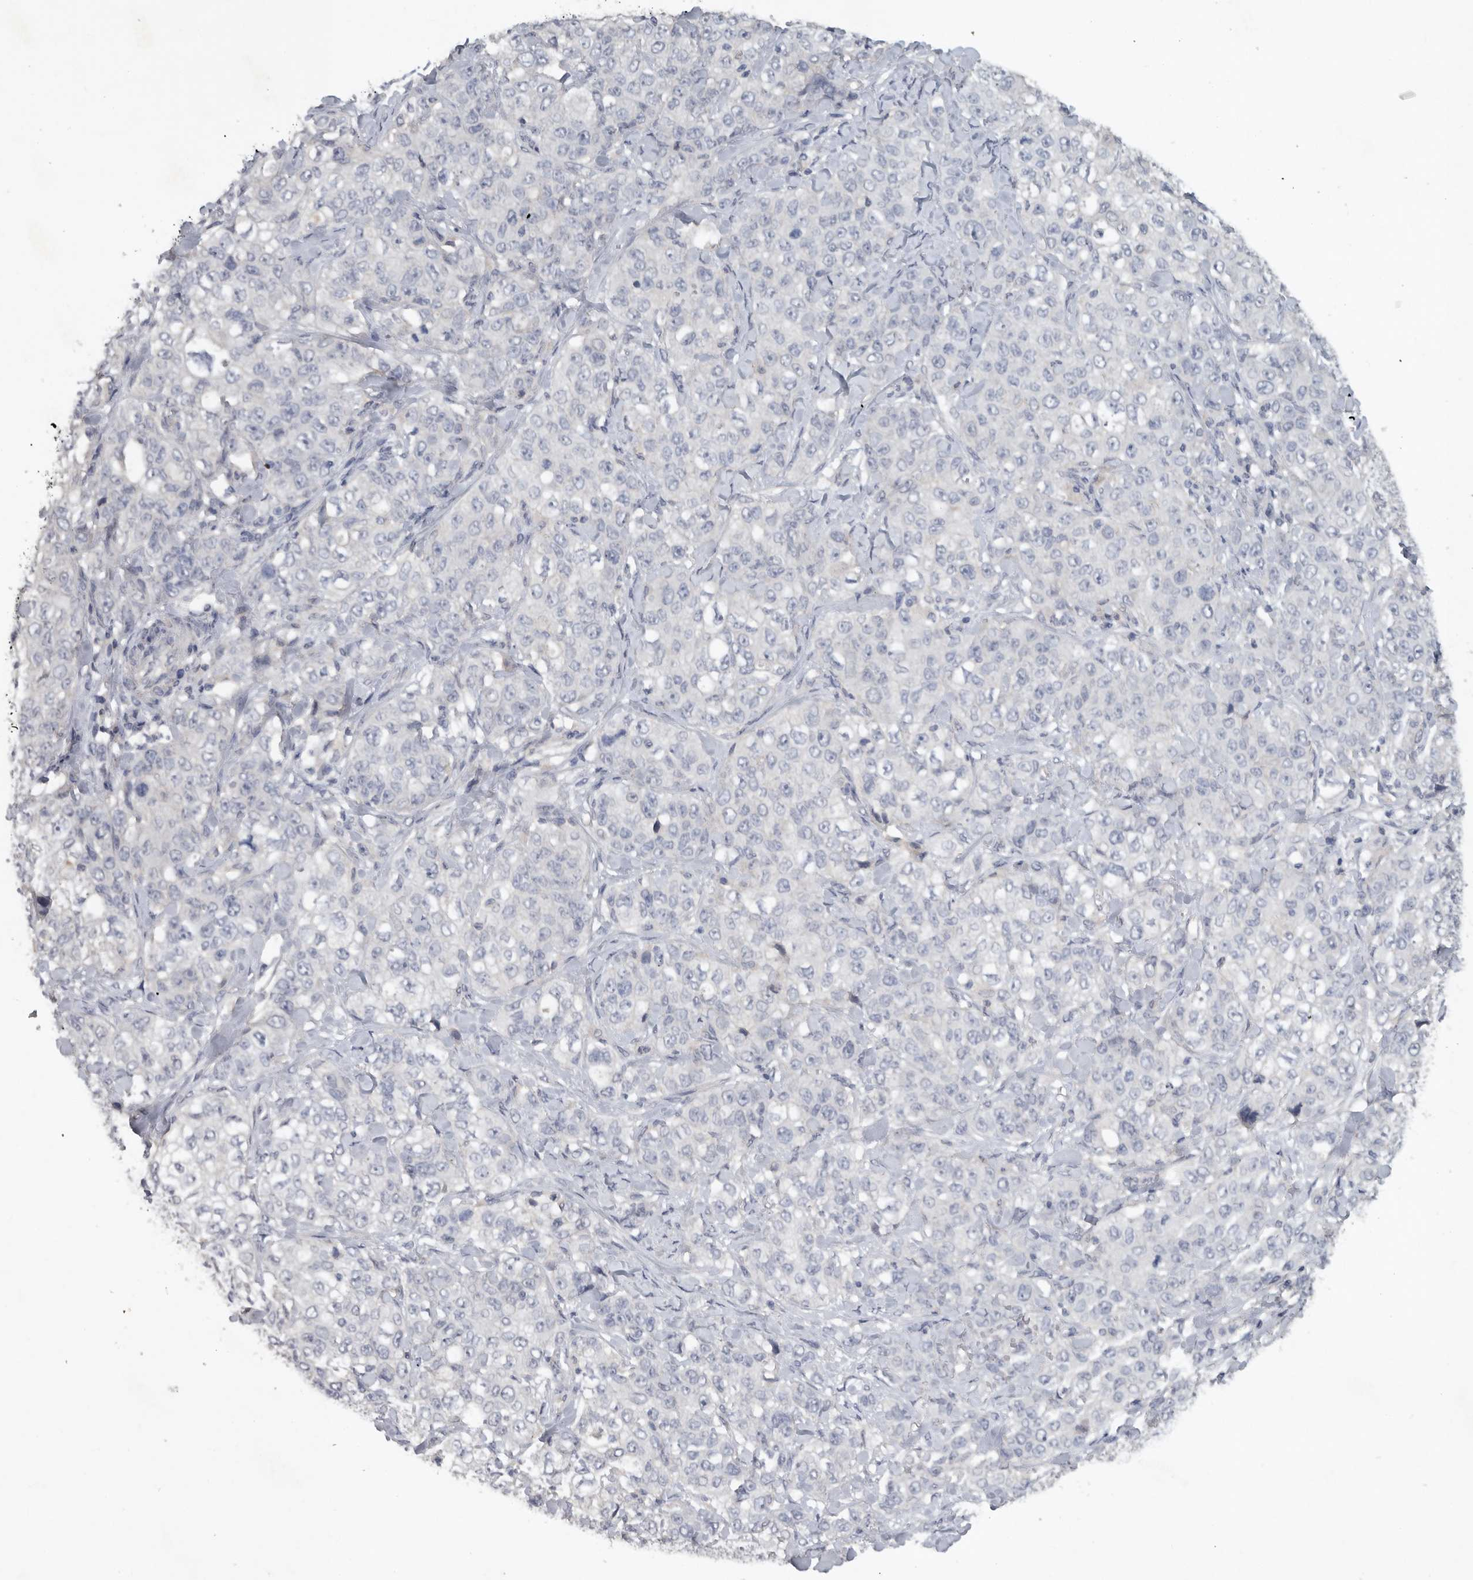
{"staining": {"intensity": "negative", "quantity": "none", "location": "none"}, "tissue": "stomach cancer", "cell_type": "Tumor cells", "image_type": "cancer", "snomed": [{"axis": "morphology", "description": "Adenocarcinoma, NOS"}, {"axis": "topography", "description": "Stomach"}], "caption": "Adenocarcinoma (stomach) was stained to show a protein in brown. There is no significant expression in tumor cells. Brightfield microscopy of immunohistochemistry (IHC) stained with DAB (brown) and hematoxylin (blue), captured at high magnification.", "gene": "REG4", "patient": {"sex": "male", "age": 48}}